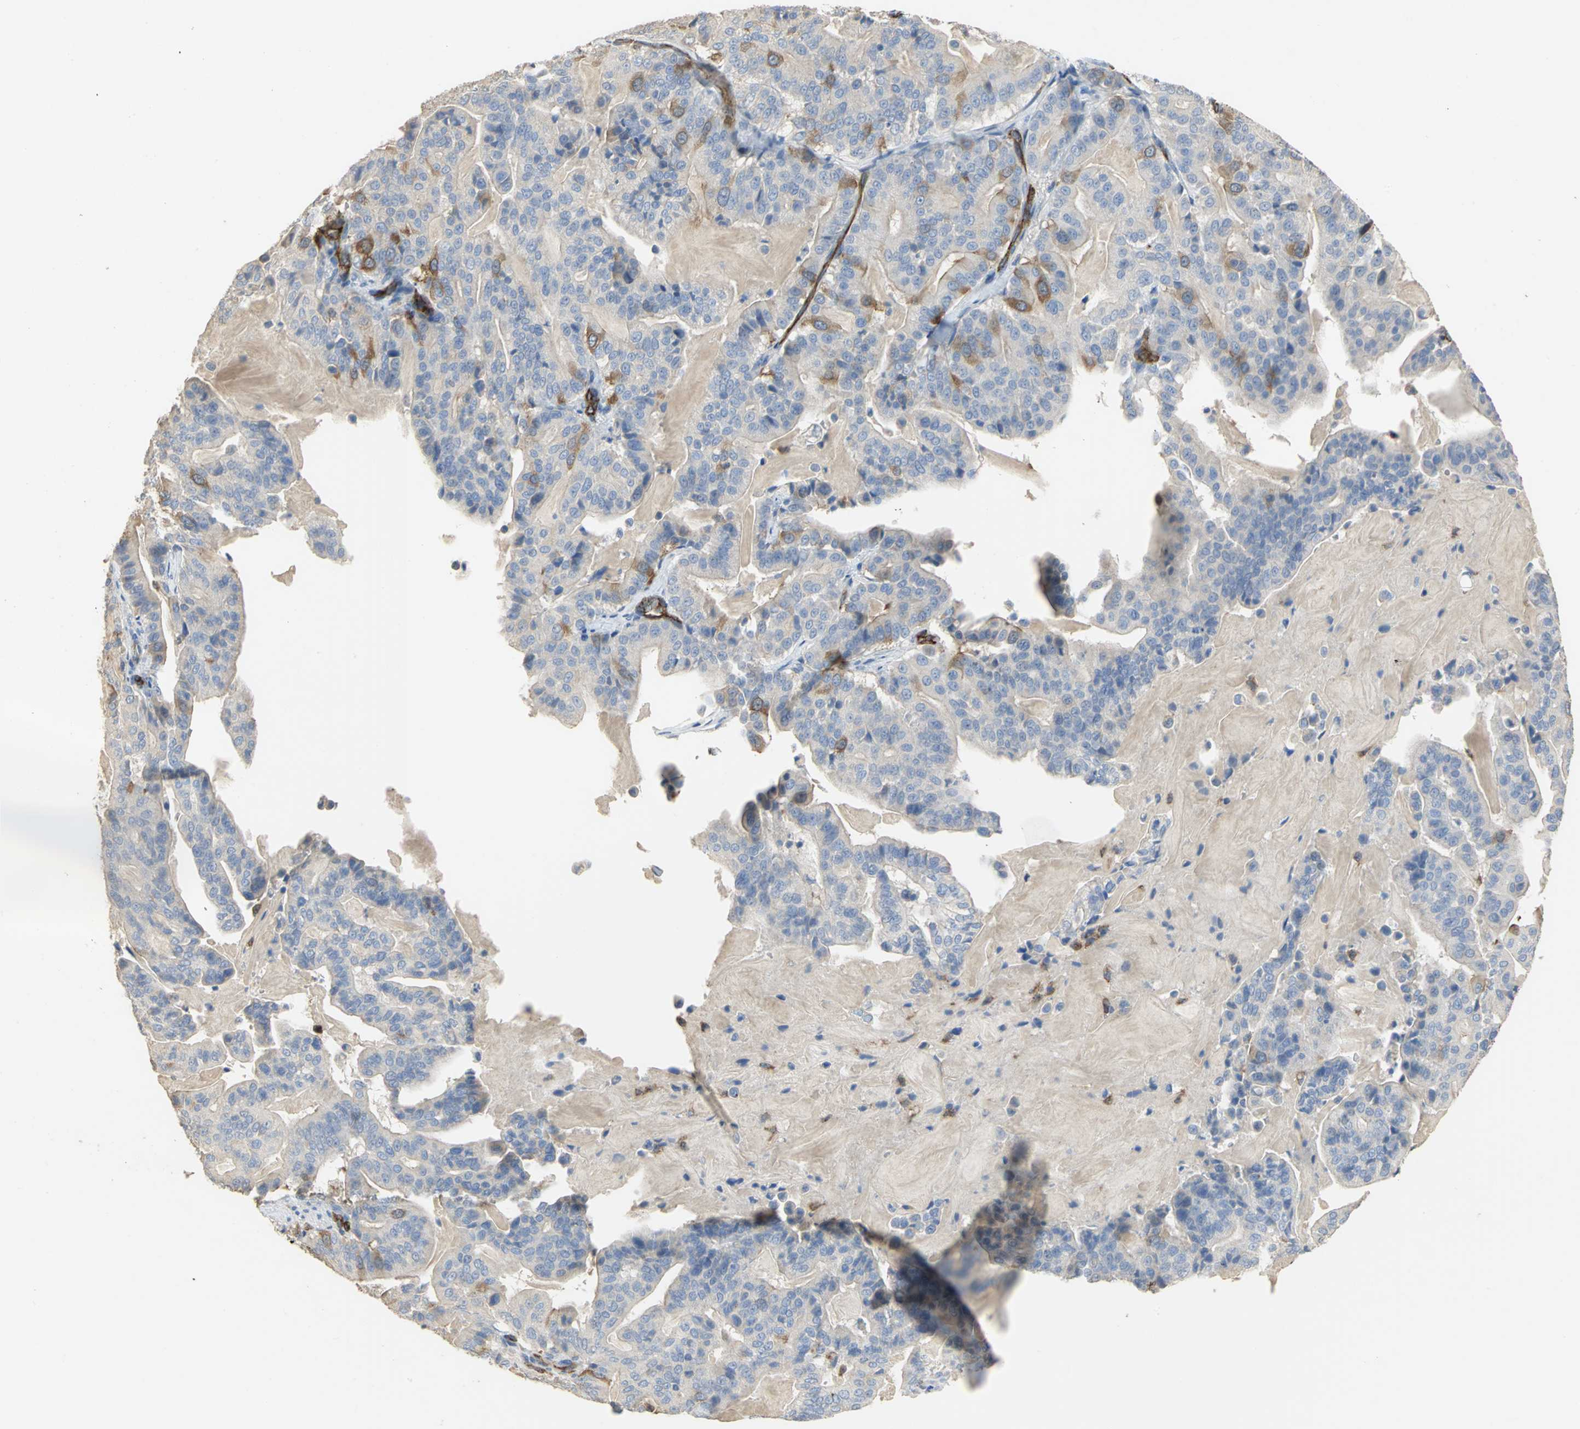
{"staining": {"intensity": "strong", "quantity": "<25%", "location": "cytoplasmic/membranous"}, "tissue": "pancreatic cancer", "cell_type": "Tumor cells", "image_type": "cancer", "snomed": [{"axis": "morphology", "description": "Adenocarcinoma, NOS"}, {"axis": "topography", "description": "Pancreas"}], "caption": "Human adenocarcinoma (pancreatic) stained for a protein (brown) displays strong cytoplasmic/membranous positive positivity in about <25% of tumor cells.", "gene": "DLGAP5", "patient": {"sex": "male", "age": 63}}